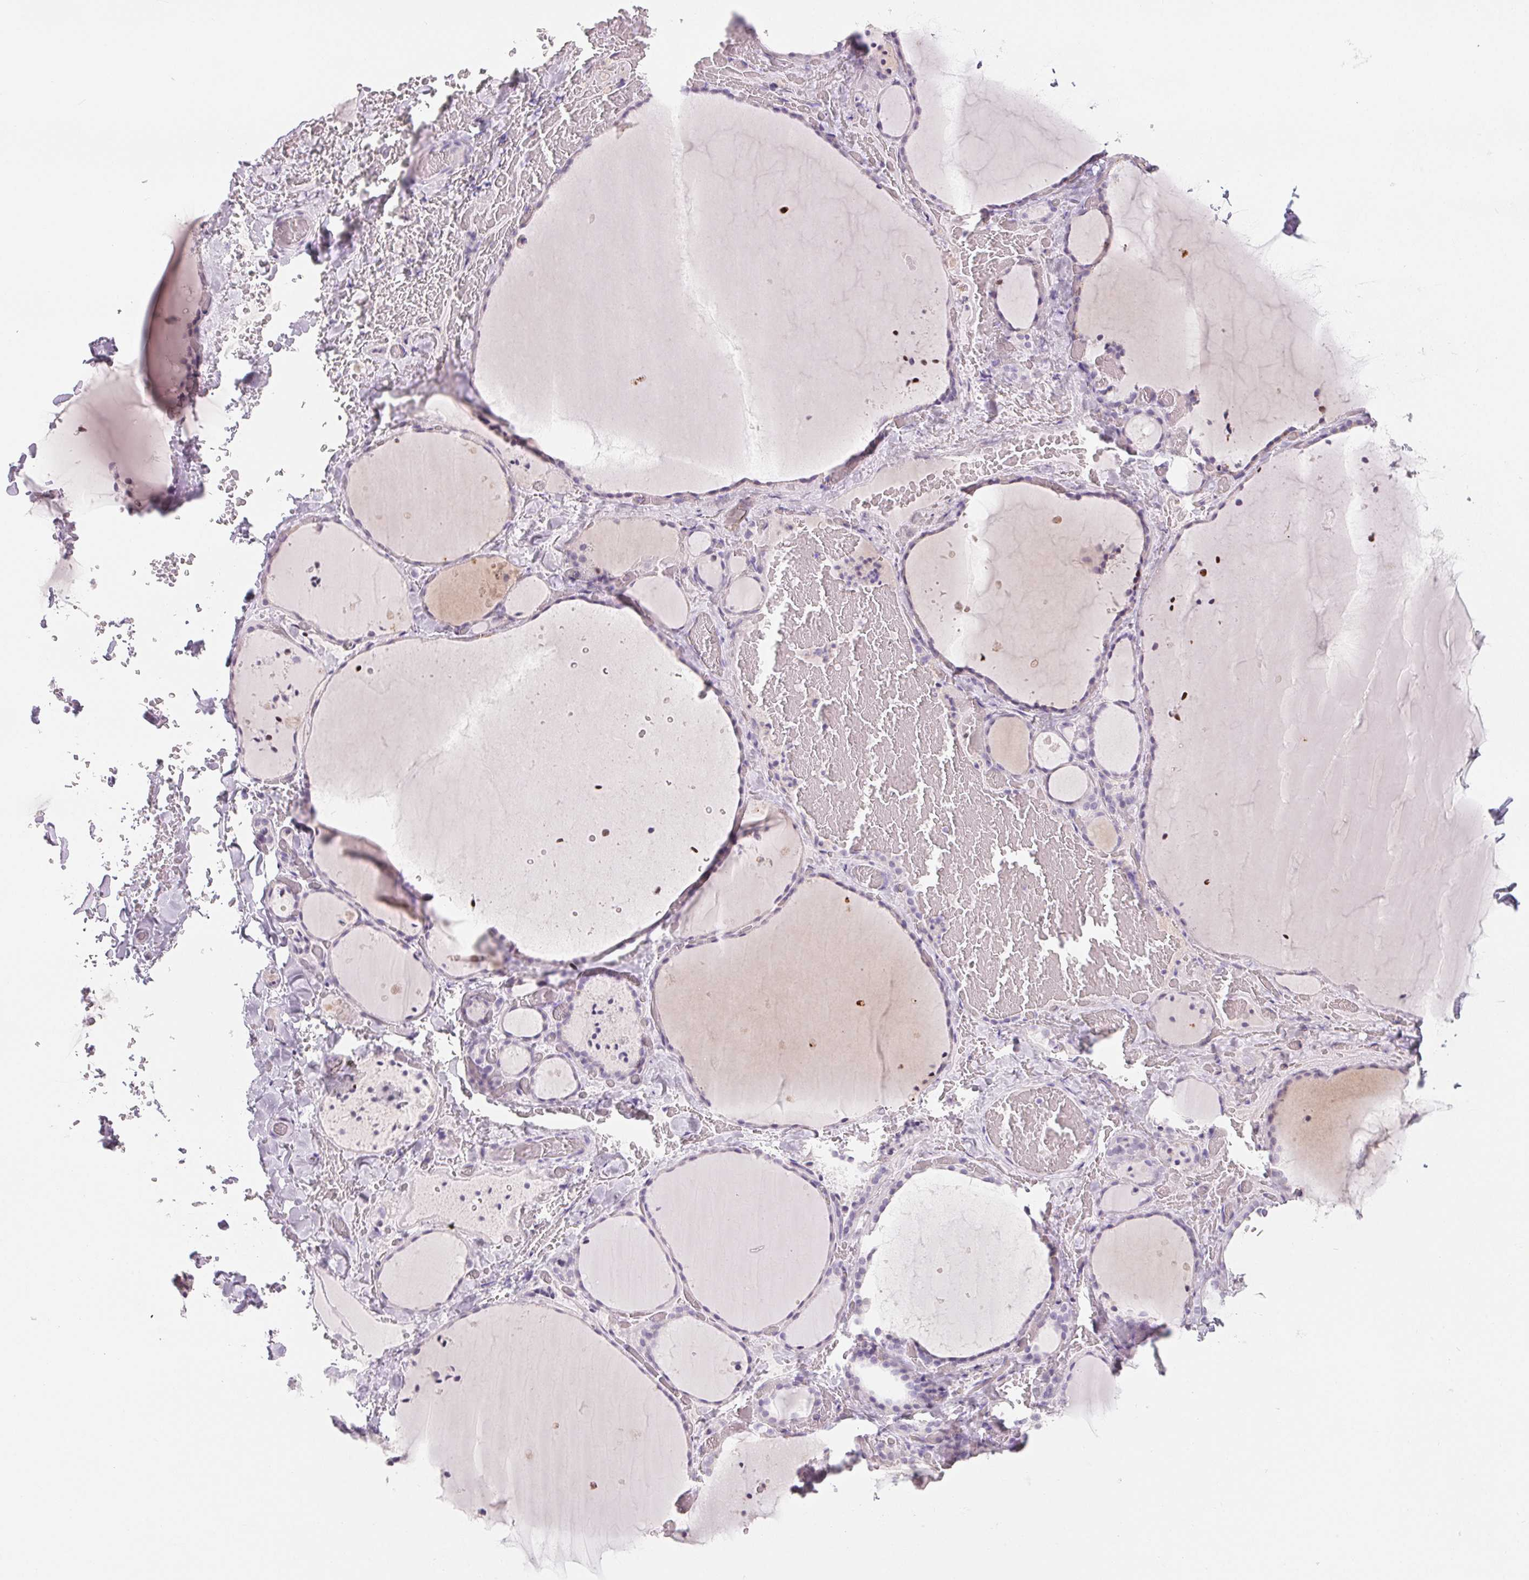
{"staining": {"intensity": "negative", "quantity": "none", "location": "none"}, "tissue": "thyroid gland", "cell_type": "Glandular cells", "image_type": "normal", "snomed": [{"axis": "morphology", "description": "Normal tissue, NOS"}, {"axis": "topography", "description": "Thyroid gland"}], "caption": "The immunohistochemistry histopathology image has no significant positivity in glandular cells of thyroid gland. (DAB (3,3'-diaminobenzidine) IHC, high magnification).", "gene": "CD69", "patient": {"sex": "female", "age": 36}}